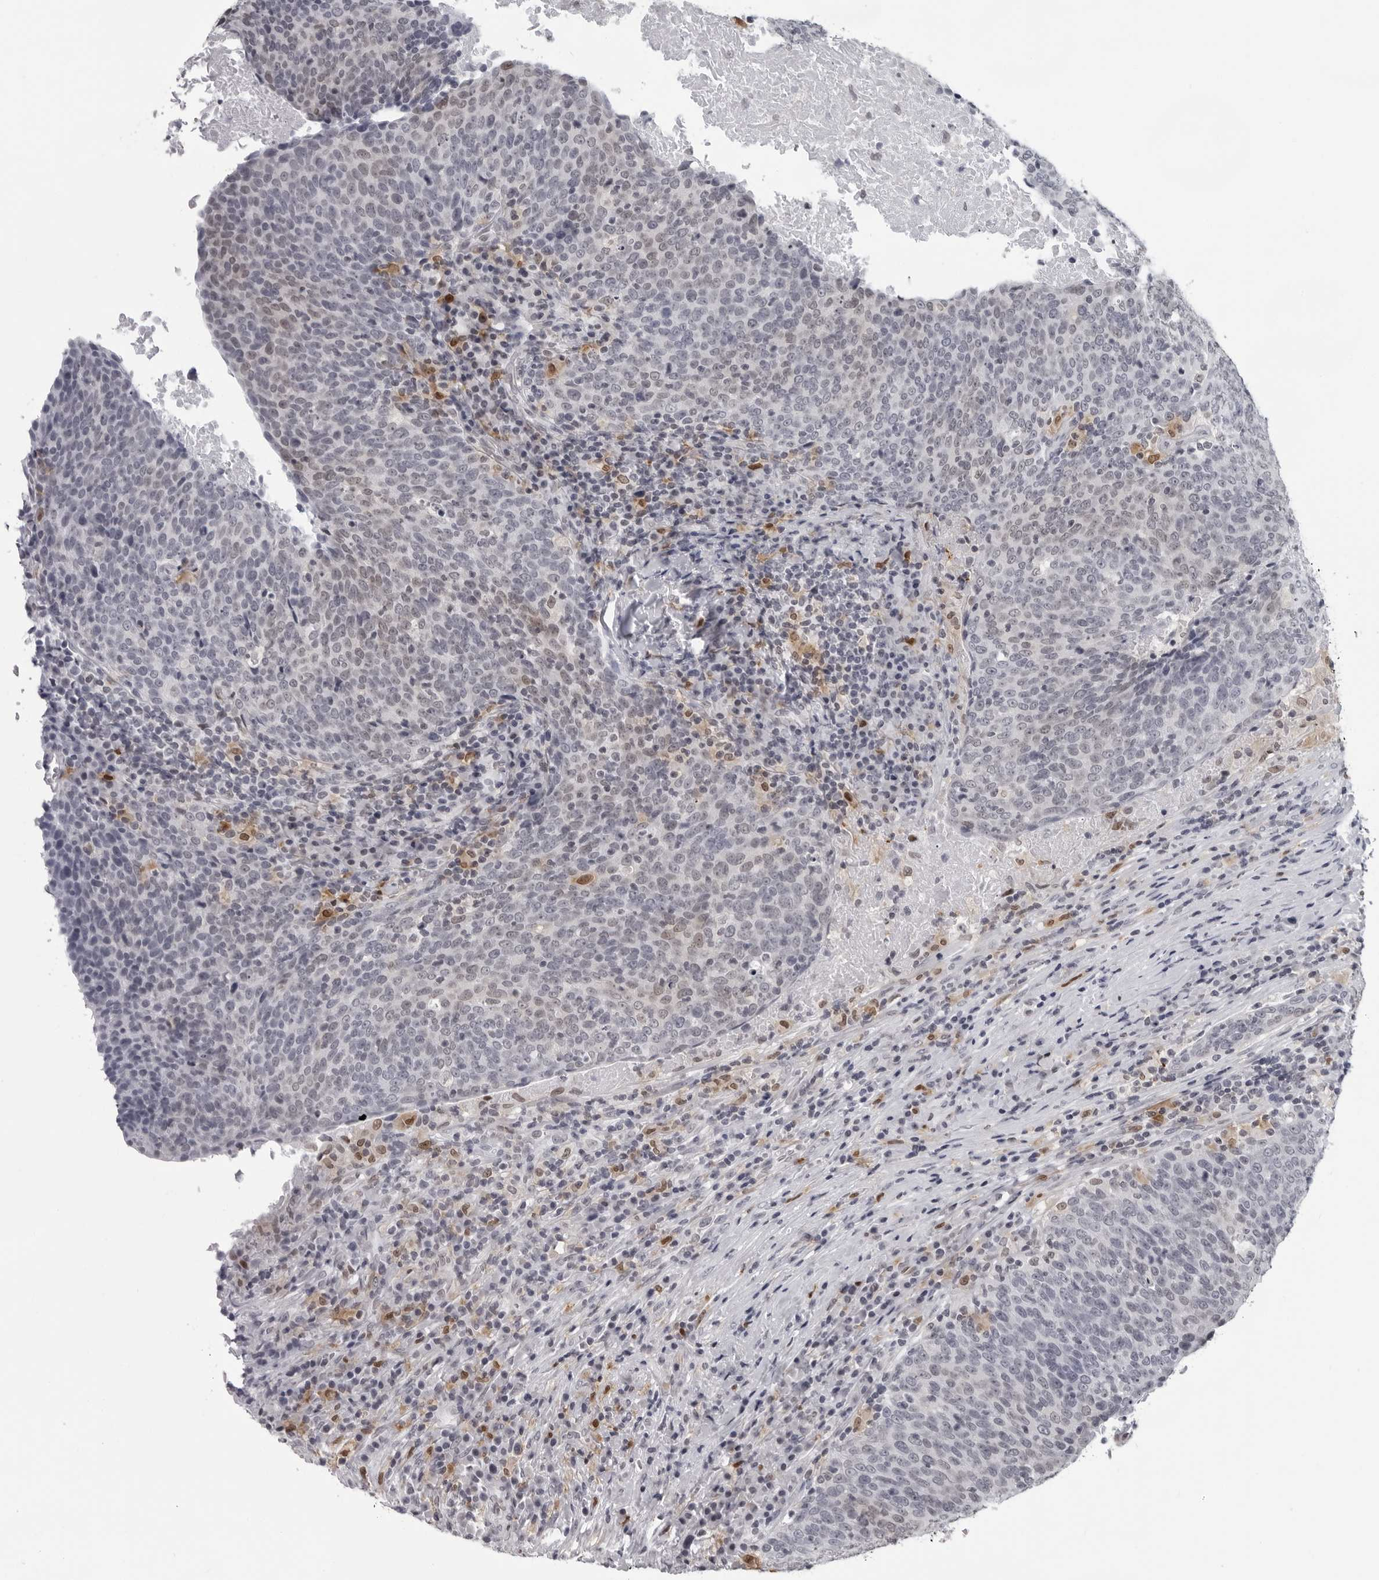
{"staining": {"intensity": "weak", "quantity": "<25%", "location": "nuclear"}, "tissue": "head and neck cancer", "cell_type": "Tumor cells", "image_type": "cancer", "snomed": [{"axis": "morphology", "description": "Squamous cell carcinoma, NOS"}, {"axis": "morphology", "description": "Squamous cell carcinoma, metastatic, NOS"}, {"axis": "topography", "description": "Lymph node"}, {"axis": "topography", "description": "Head-Neck"}], "caption": "Tumor cells are negative for brown protein staining in head and neck cancer (metastatic squamous cell carcinoma). (DAB immunohistochemistry (IHC) with hematoxylin counter stain).", "gene": "LZIC", "patient": {"sex": "male", "age": 62}}